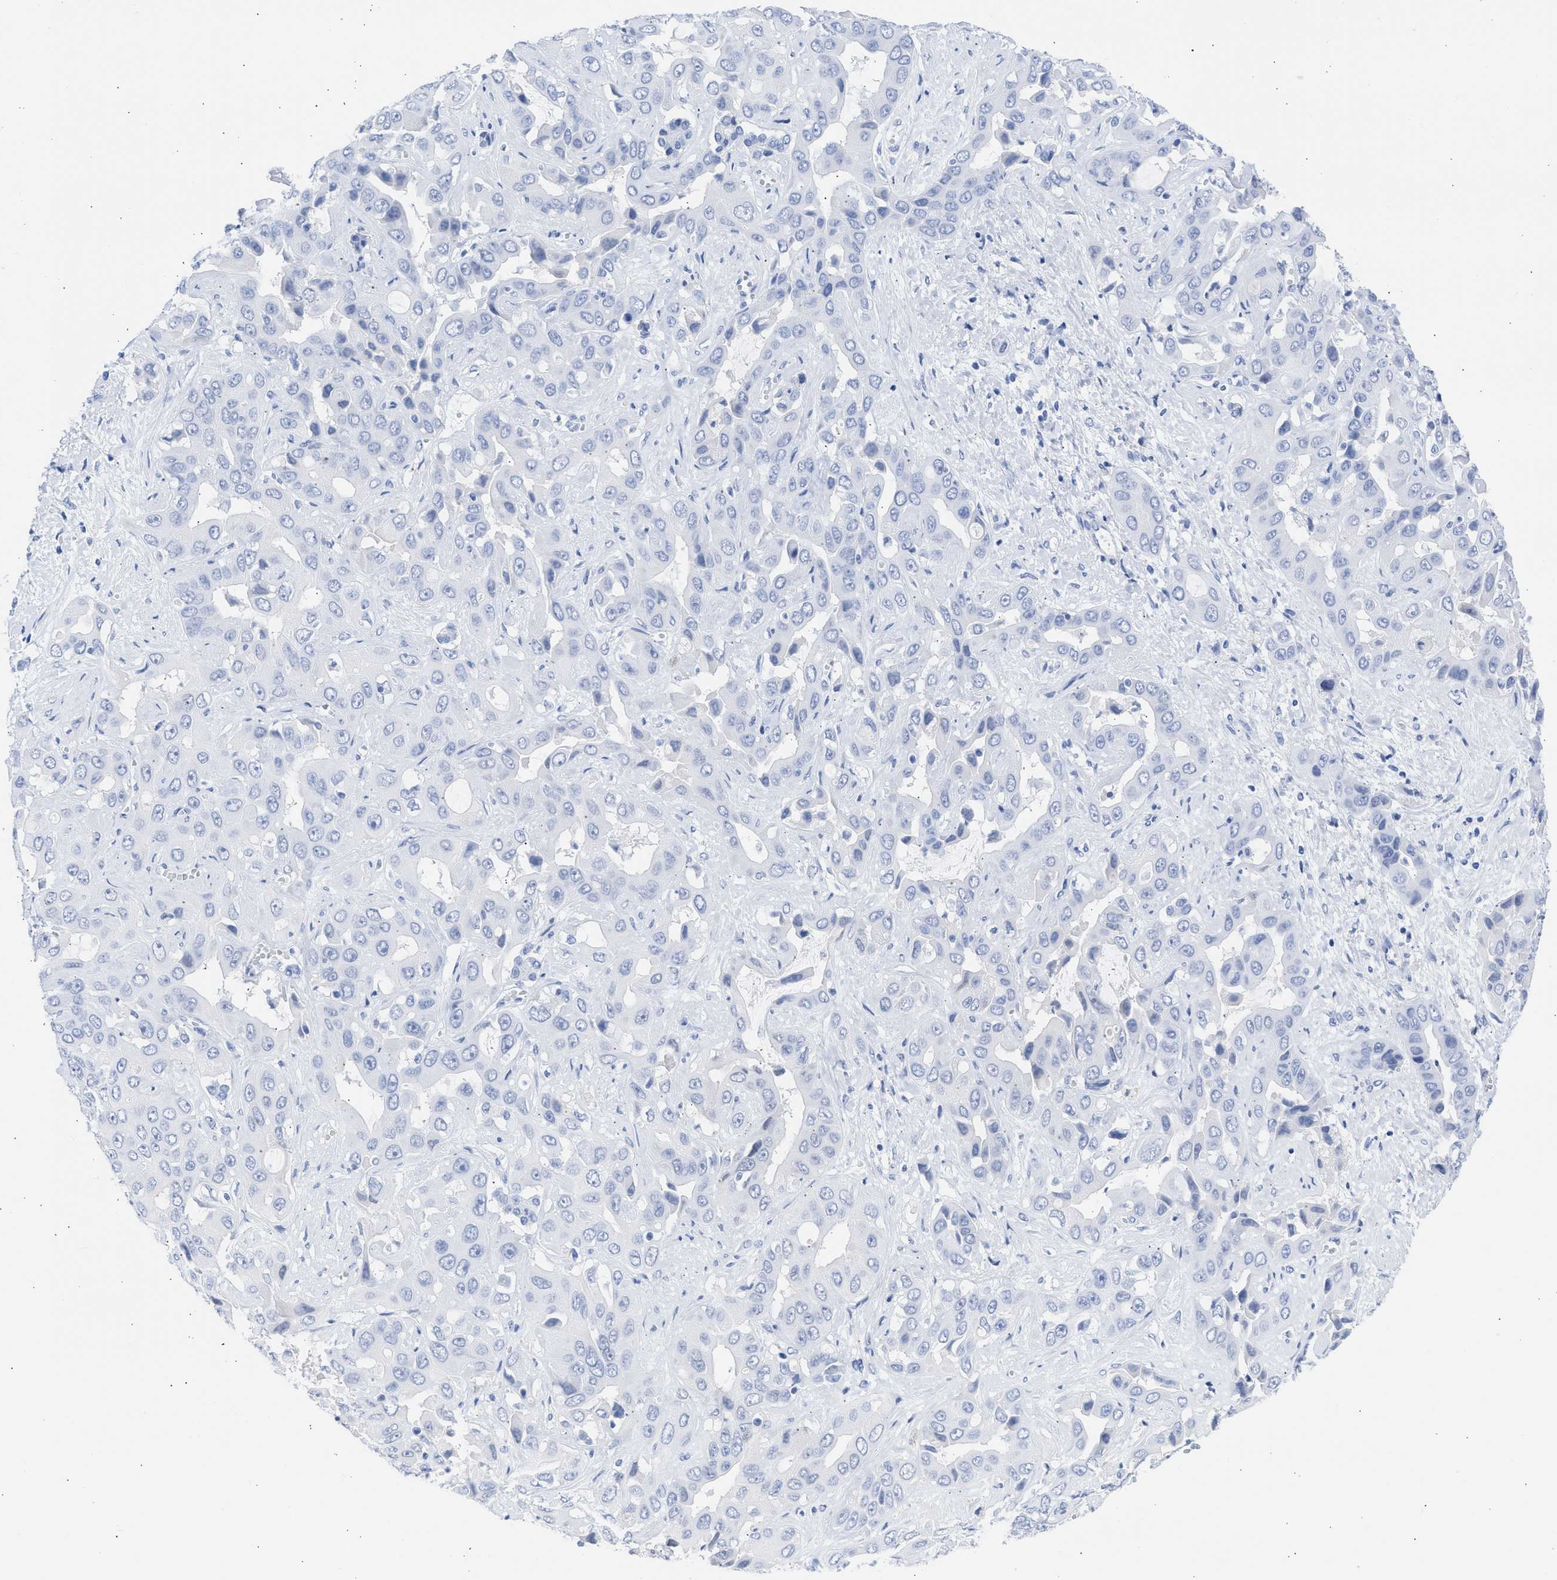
{"staining": {"intensity": "negative", "quantity": "none", "location": "none"}, "tissue": "liver cancer", "cell_type": "Tumor cells", "image_type": "cancer", "snomed": [{"axis": "morphology", "description": "Cholangiocarcinoma"}, {"axis": "topography", "description": "Liver"}], "caption": "Immunohistochemical staining of liver cholangiocarcinoma displays no significant expression in tumor cells. (DAB immunohistochemistry (IHC), high magnification).", "gene": "RSPH1", "patient": {"sex": "female", "age": 52}}